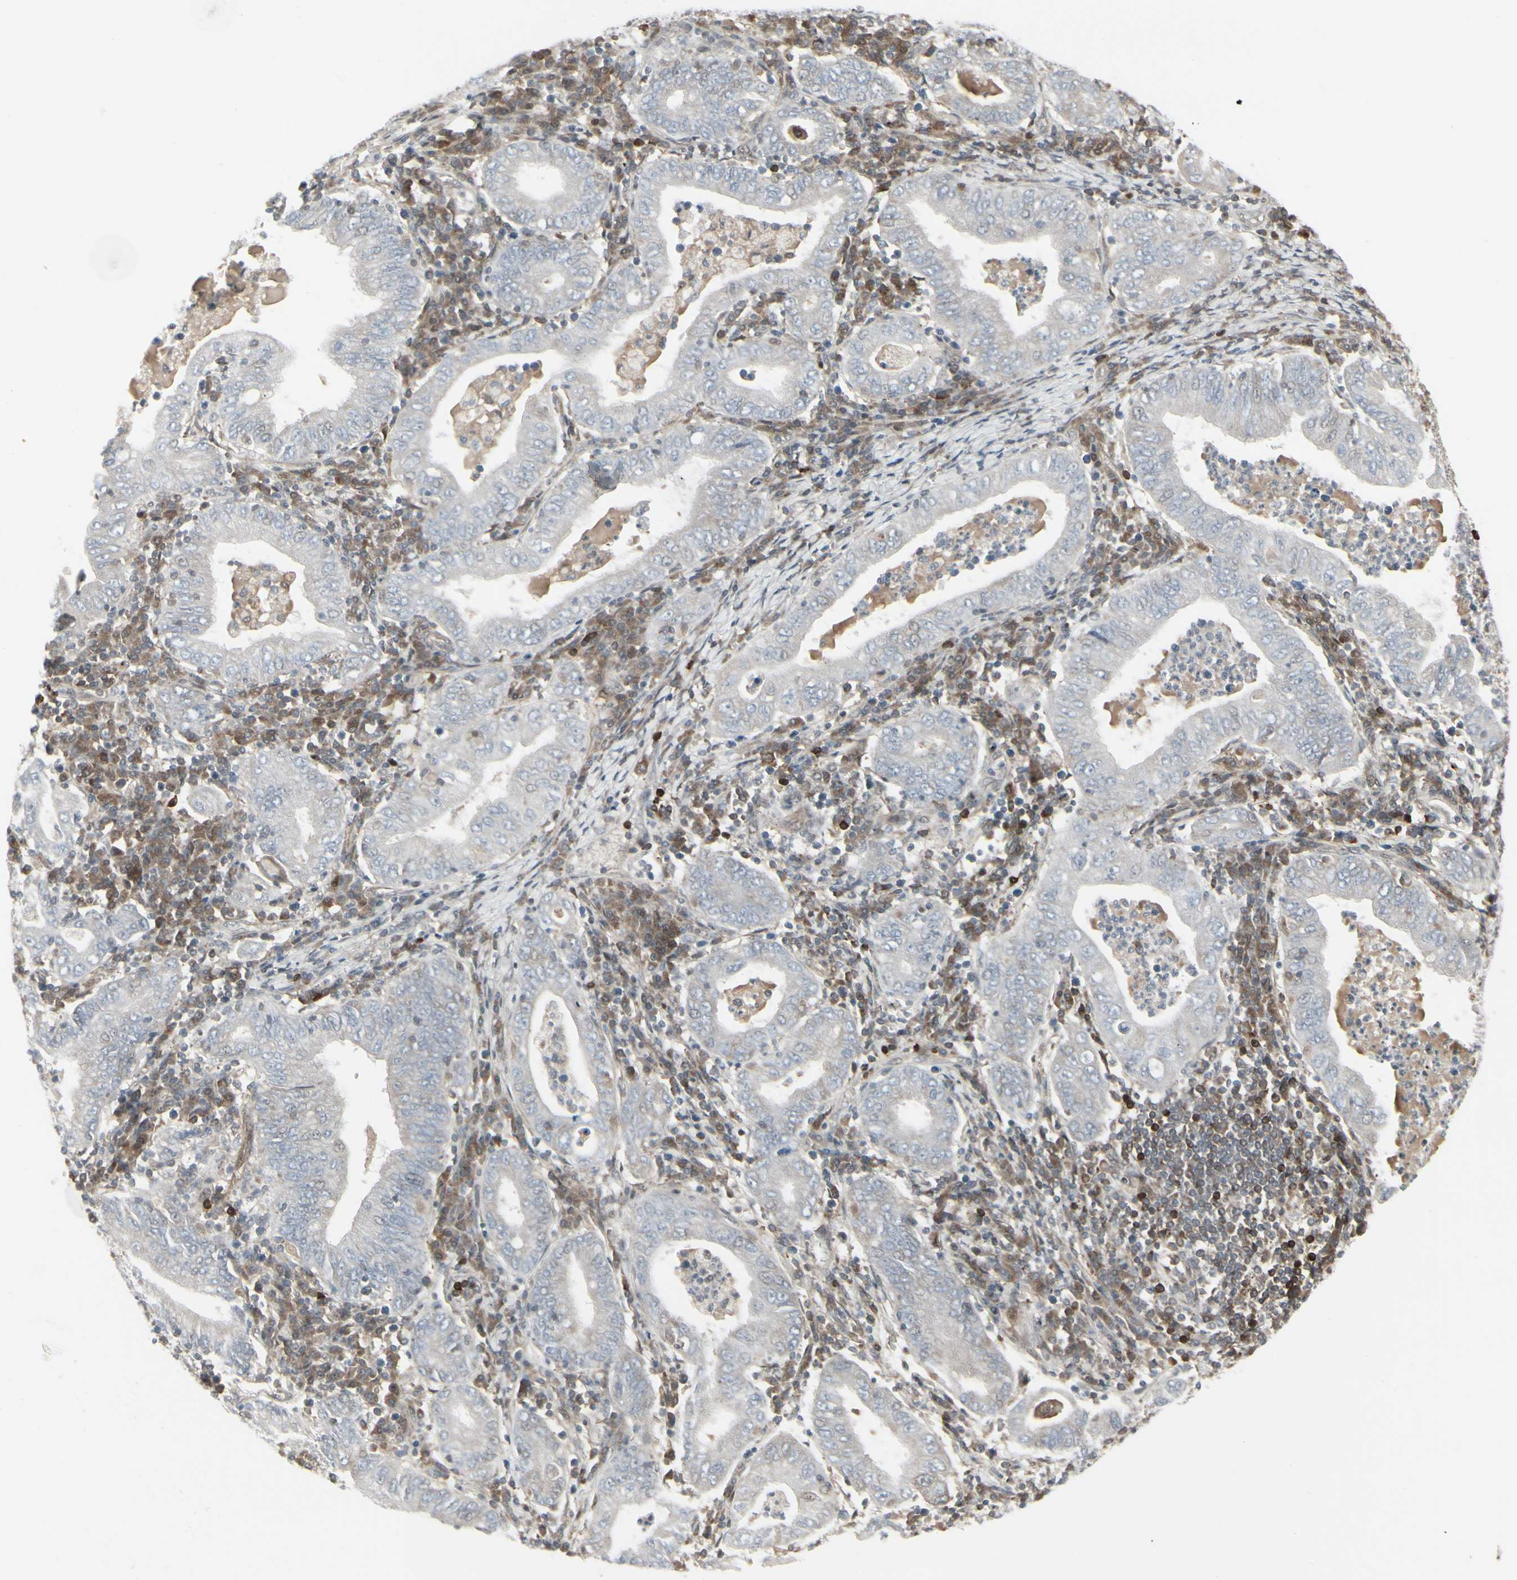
{"staining": {"intensity": "weak", "quantity": "25%-75%", "location": "cytoplasmic/membranous"}, "tissue": "stomach cancer", "cell_type": "Tumor cells", "image_type": "cancer", "snomed": [{"axis": "morphology", "description": "Normal tissue, NOS"}, {"axis": "morphology", "description": "Adenocarcinoma, NOS"}, {"axis": "topography", "description": "Esophagus"}, {"axis": "topography", "description": "Stomach, upper"}, {"axis": "topography", "description": "Peripheral nerve tissue"}], "caption": "IHC image of human stomach adenocarcinoma stained for a protein (brown), which demonstrates low levels of weak cytoplasmic/membranous expression in approximately 25%-75% of tumor cells.", "gene": "IGFBP6", "patient": {"sex": "male", "age": 62}}